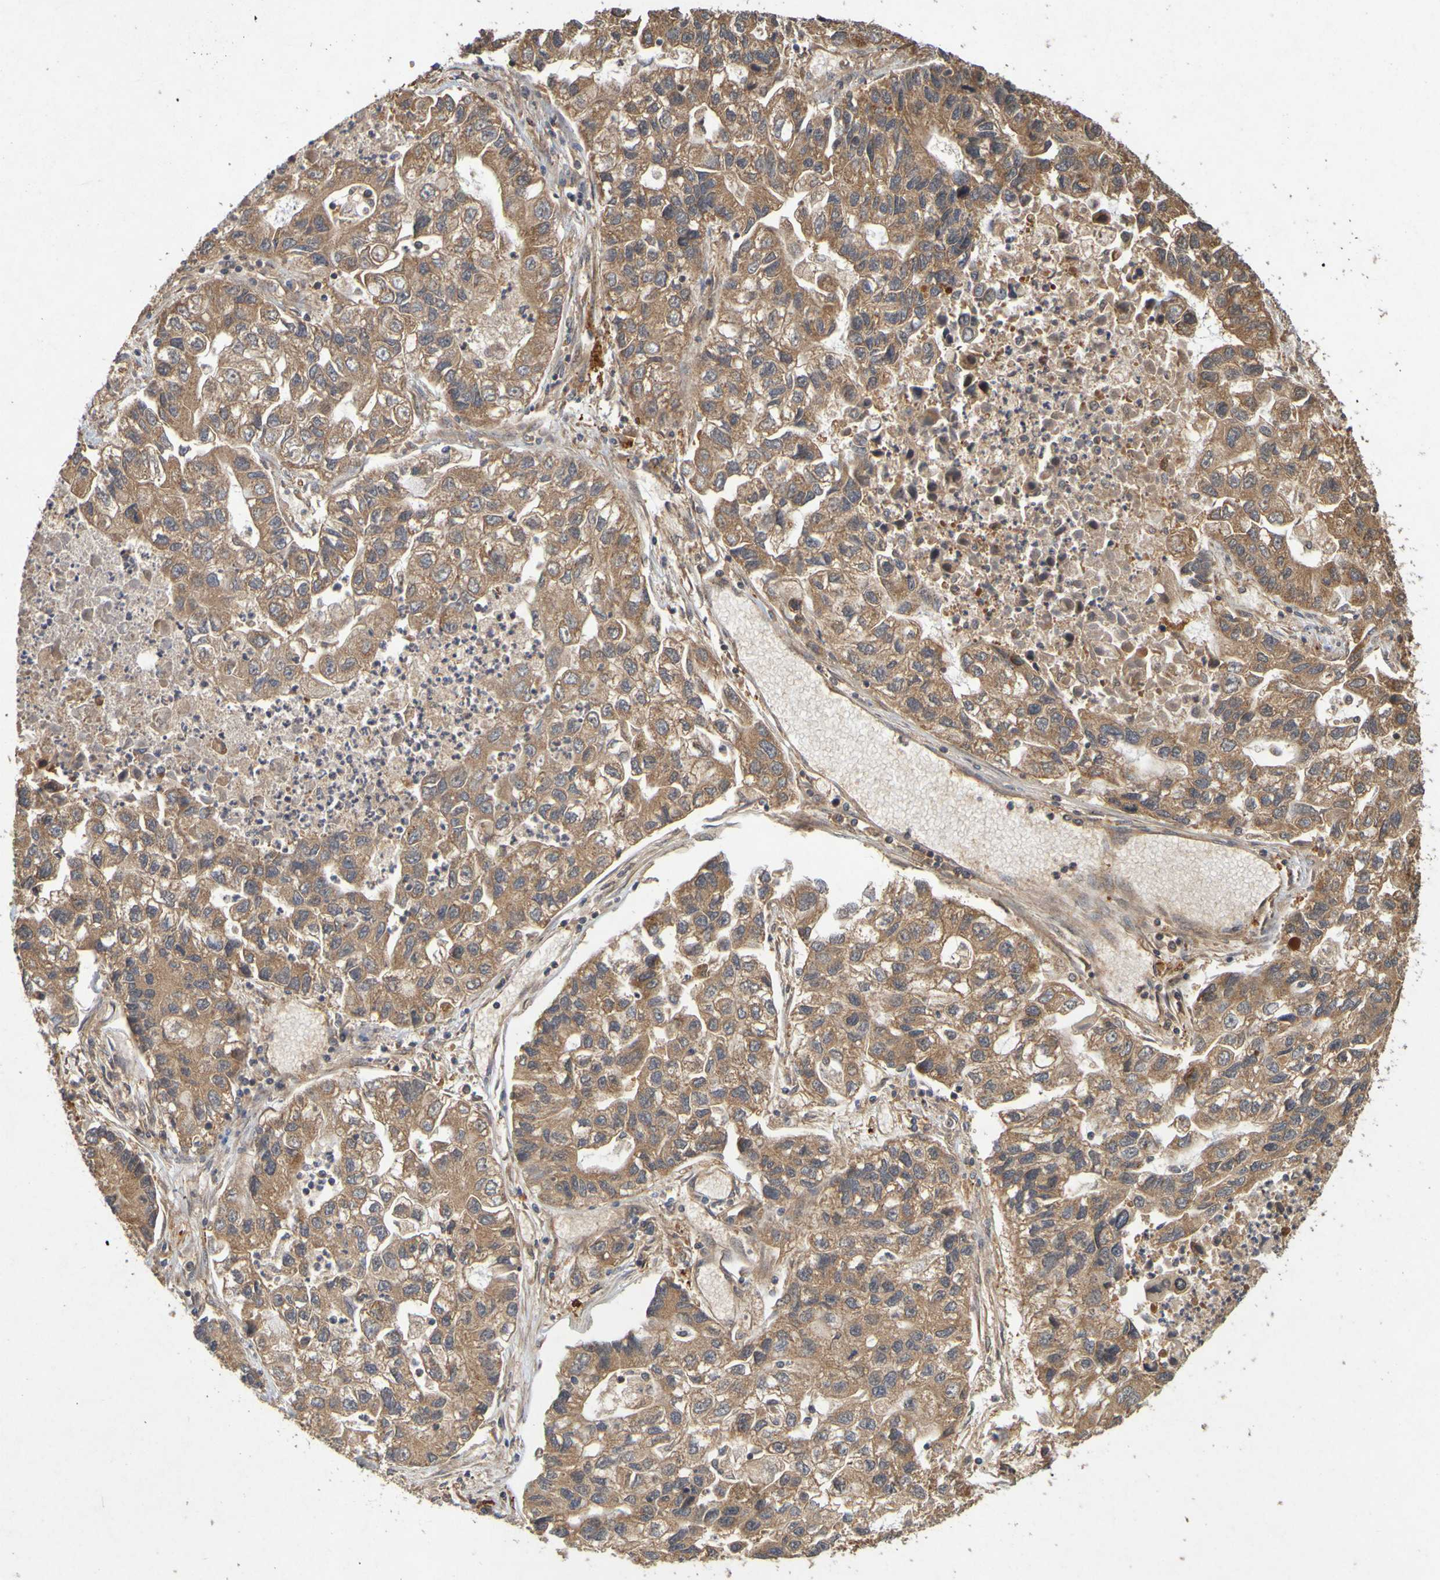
{"staining": {"intensity": "moderate", "quantity": ">75%", "location": "cytoplasmic/membranous"}, "tissue": "lung cancer", "cell_type": "Tumor cells", "image_type": "cancer", "snomed": [{"axis": "morphology", "description": "Adenocarcinoma, NOS"}, {"axis": "topography", "description": "Lung"}], "caption": "An image of human lung cancer (adenocarcinoma) stained for a protein displays moderate cytoplasmic/membranous brown staining in tumor cells. Using DAB (brown) and hematoxylin (blue) stains, captured at high magnification using brightfield microscopy.", "gene": "OCRL", "patient": {"sex": "female", "age": 51}}